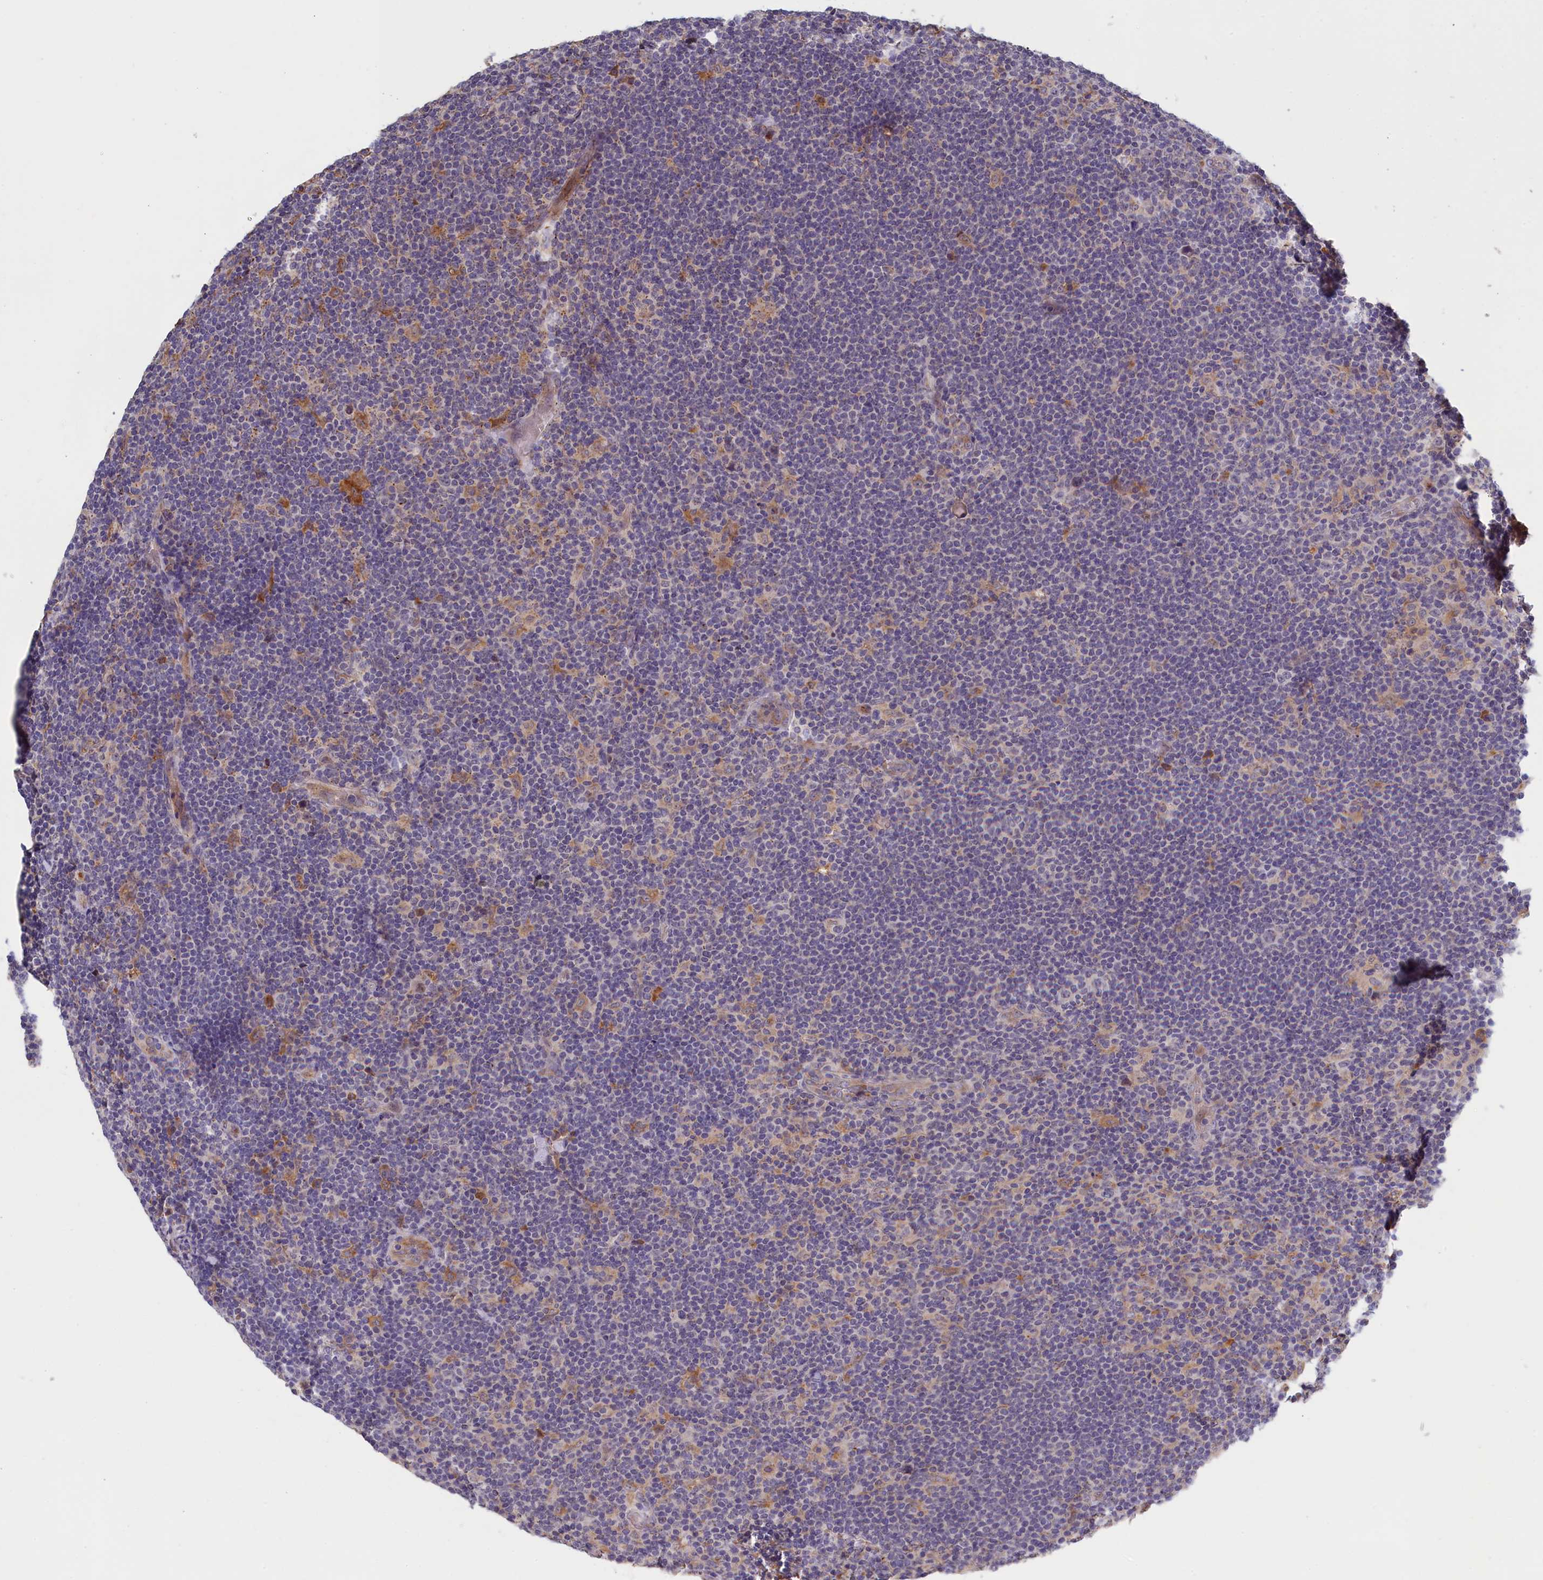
{"staining": {"intensity": "negative", "quantity": "none", "location": "none"}, "tissue": "lymphoma", "cell_type": "Tumor cells", "image_type": "cancer", "snomed": [{"axis": "morphology", "description": "Hodgkin's disease, NOS"}, {"axis": "topography", "description": "Lymph node"}], "caption": "There is no significant staining in tumor cells of lymphoma. (Immunohistochemistry, brightfield microscopy, high magnification).", "gene": "COL19A1", "patient": {"sex": "female", "age": 57}}